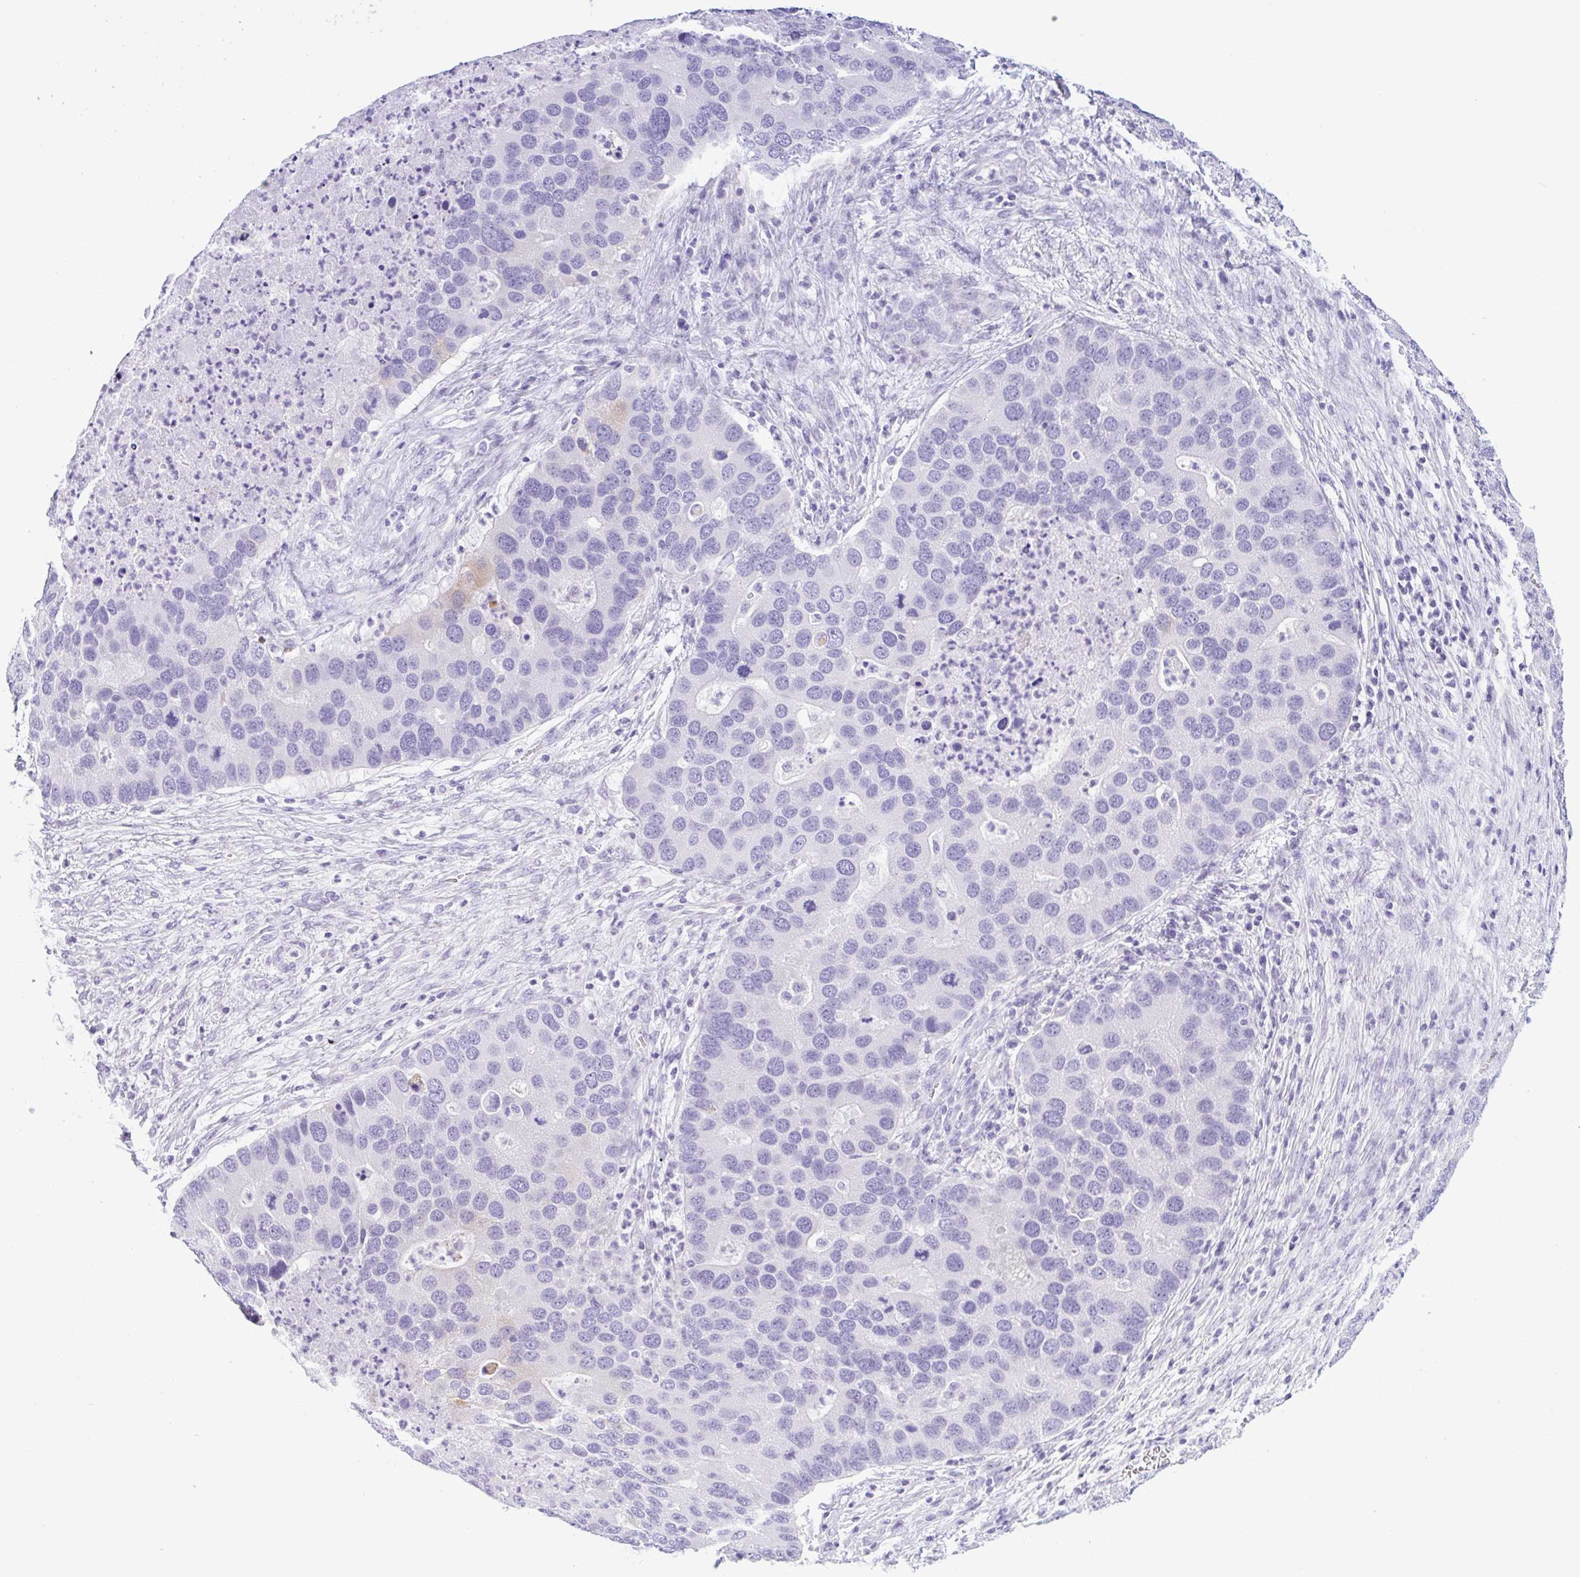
{"staining": {"intensity": "weak", "quantity": "<25%", "location": "cytoplasmic/membranous"}, "tissue": "lung cancer", "cell_type": "Tumor cells", "image_type": "cancer", "snomed": [{"axis": "morphology", "description": "Aneuploidy"}, {"axis": "morphology", "description": "Adenocarcinoma, NOS"}, {"axis": "topography", "description": "Lymph node"}, {"axis": "topography", "description": "Lung"}], "caption": "Adenocarcinoma (lung) stained for a protein using IHC reveals no staining tumor cells.", "gene": "CTSE", "patient": {"sex": "female", "age": 74}}